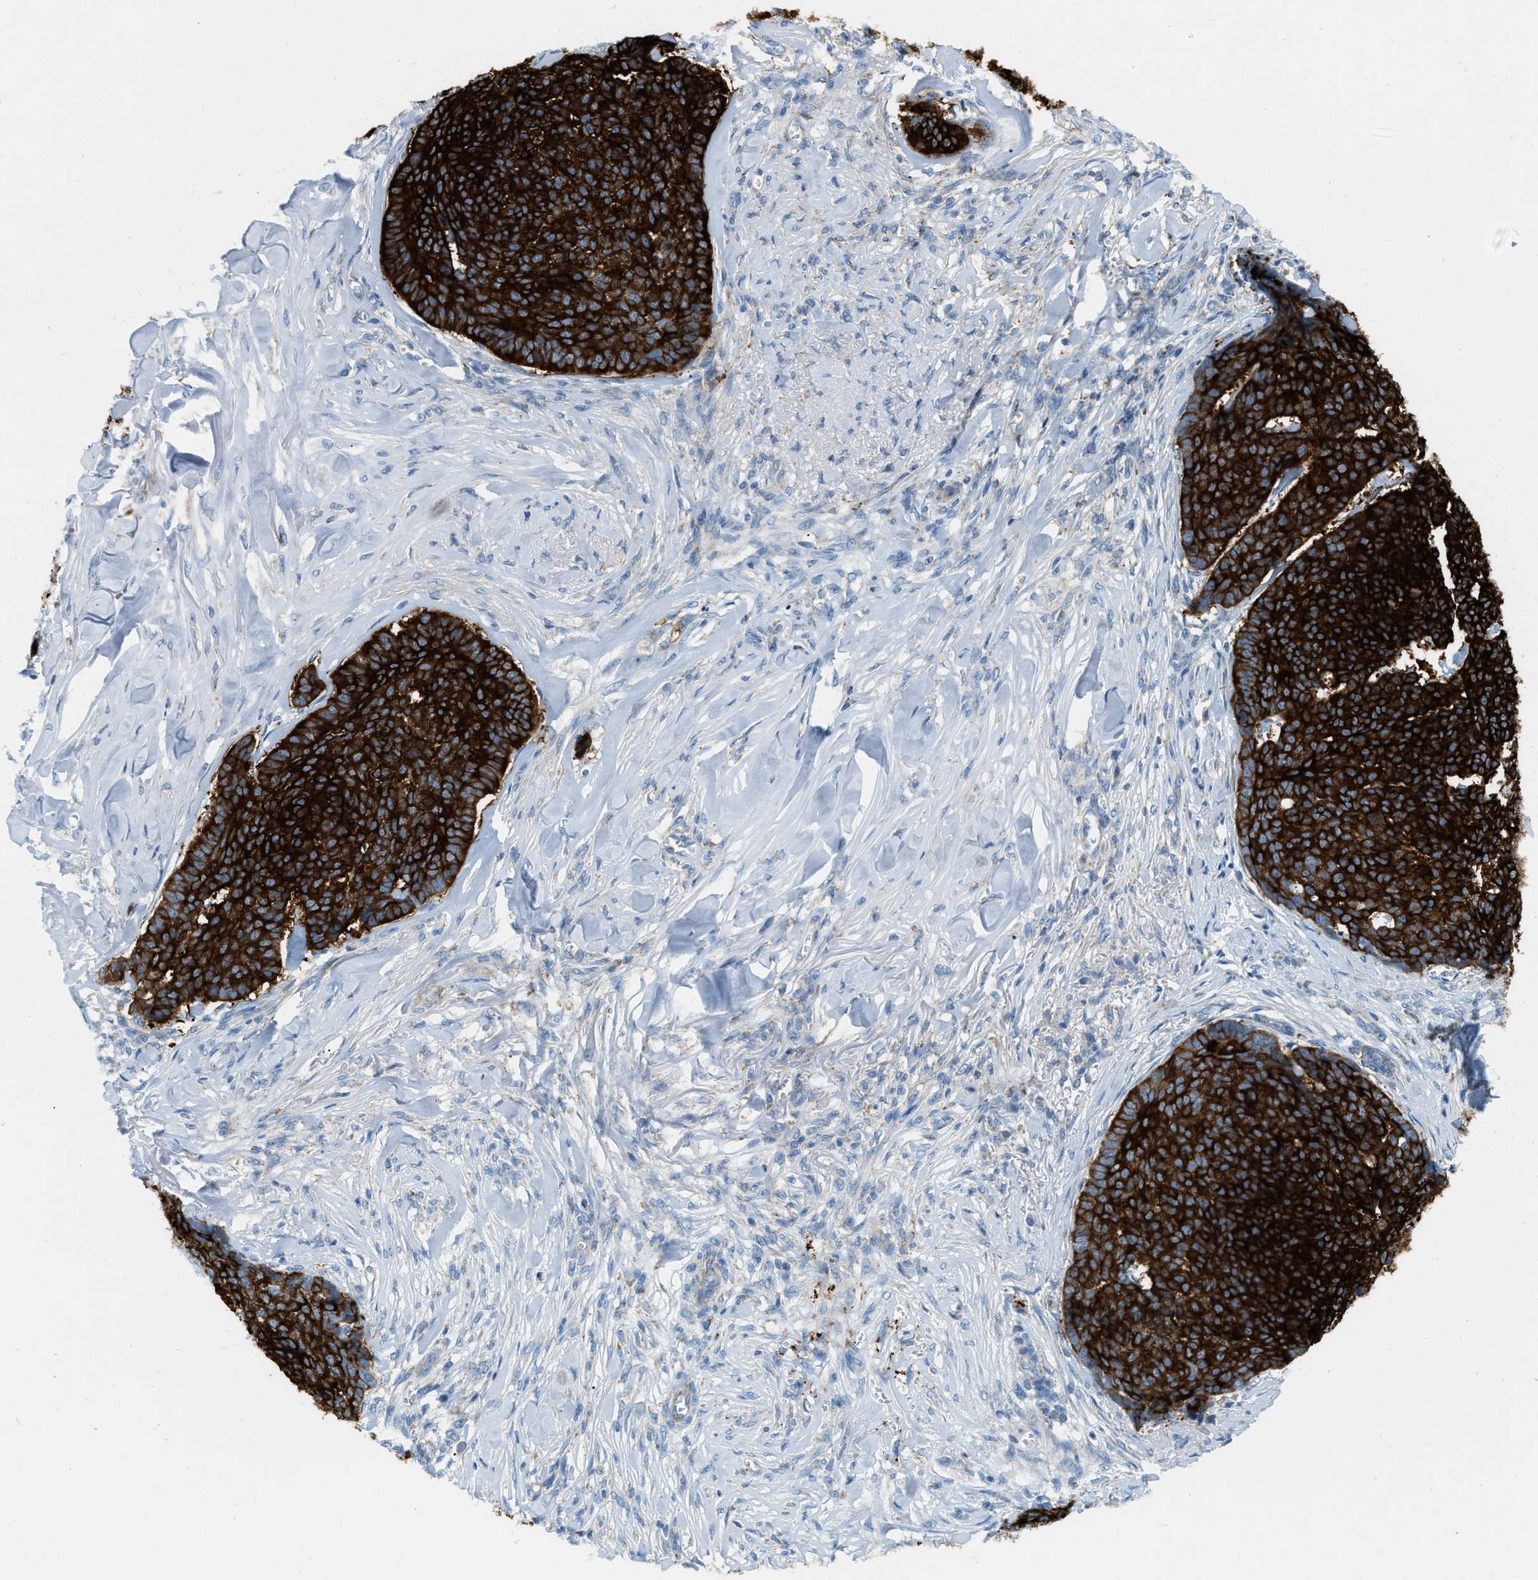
{"staining": {"intensity": "strong", "quantity": ">75%", "location": "cytoplasmic/membranous"}, "tissue": "skin cancer", "cell_type": "Tumor cells", "image_type": "cancer", "snomed": [{"axis": "morphology", "description": "Basal cell carcinoma"}, {"axis": "topography", "description": "Skin"}], "caption": "Basal cell carcinoma (skin) stained with a protein marker reveals strong staining in tumor cells.", "gene": "JADE1", "patient": {"sex": "male", "age": 84}}